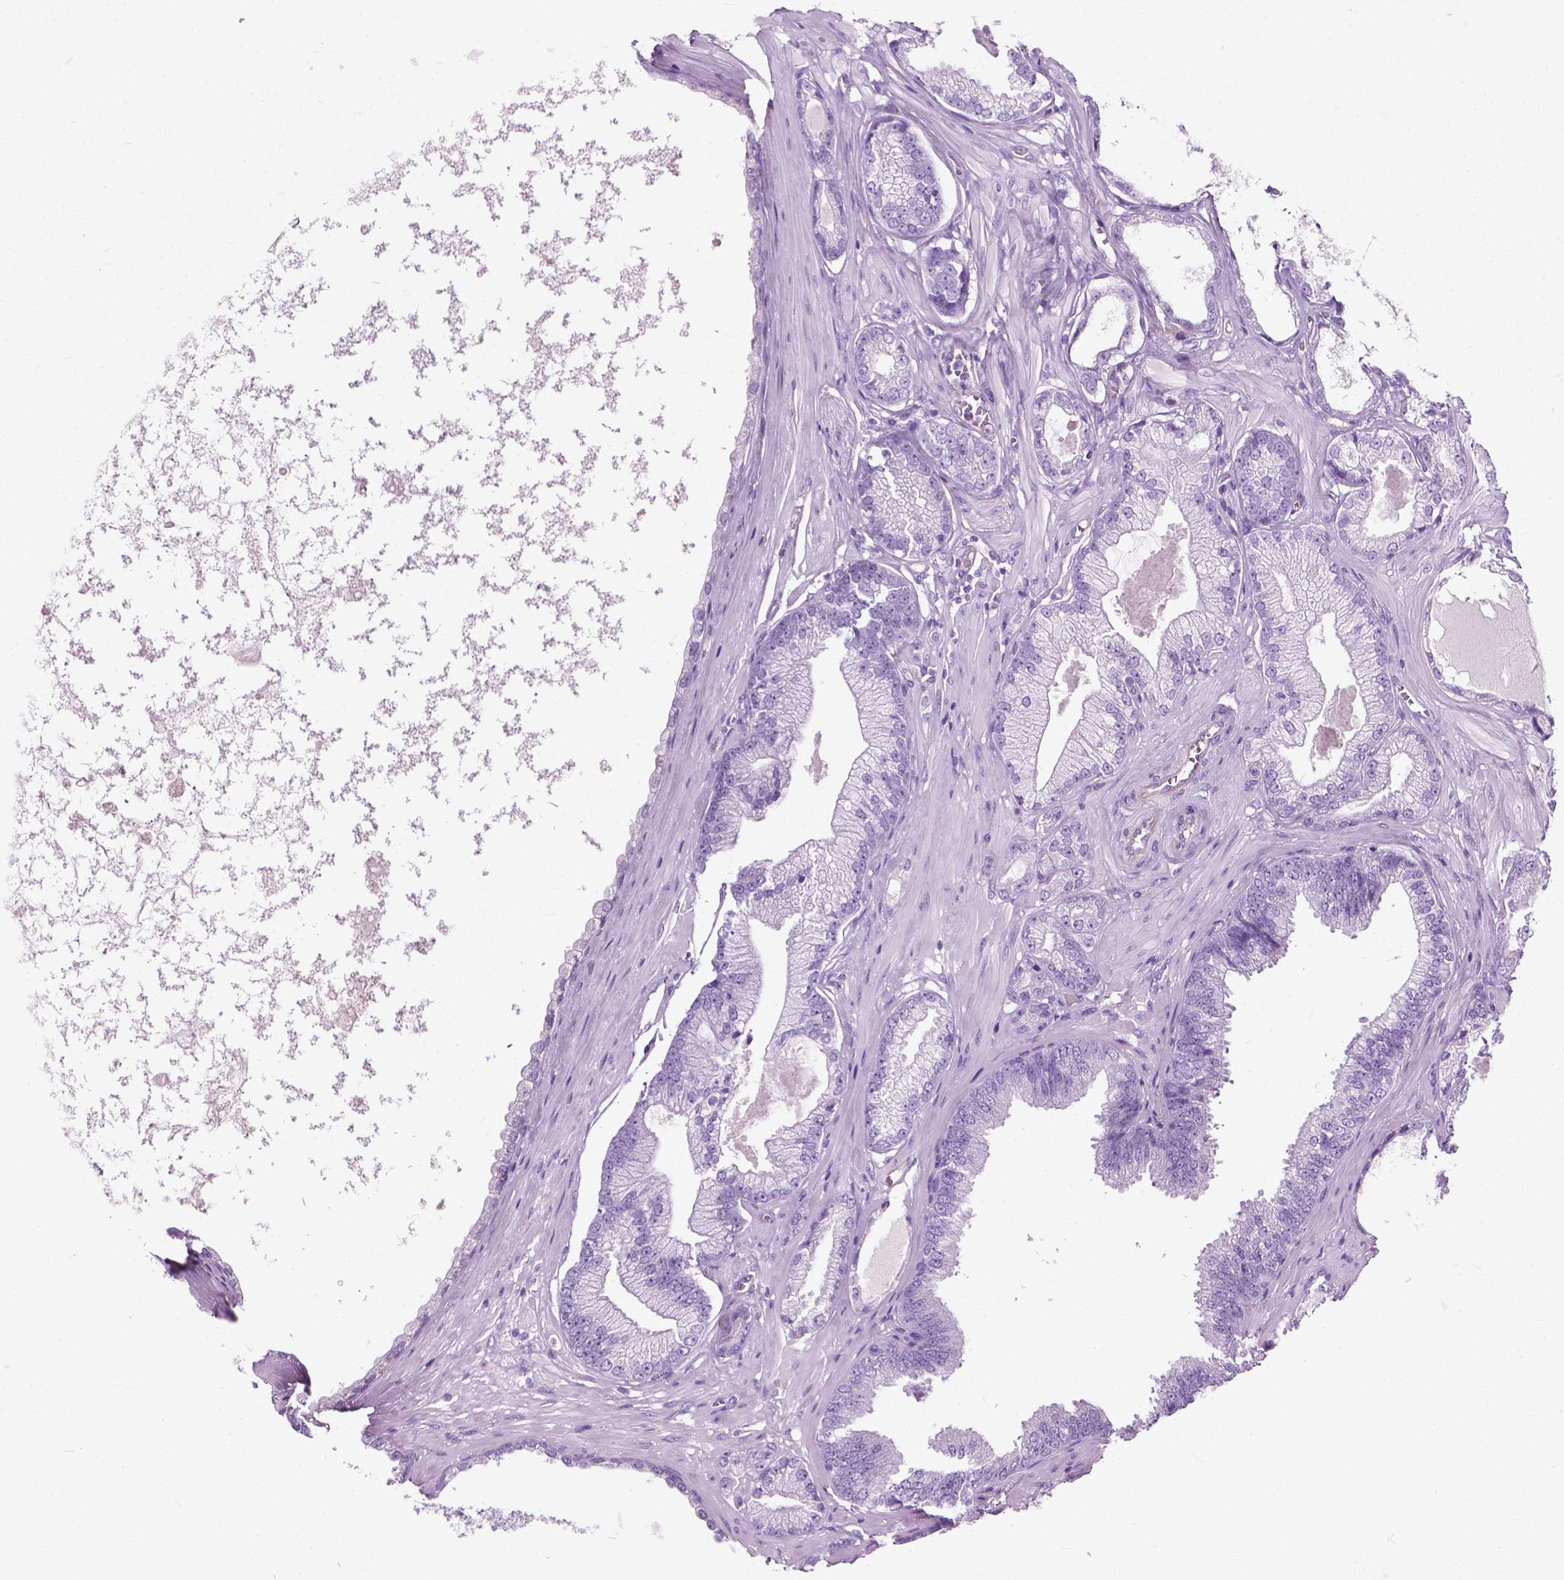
{"staining": {"intensity": "negative", "quantity": "none", "location": "none"}, "tissue": "prostate cancer", "cell_type": "Tumor cells", "image_type": "cancer", "snomed": [{"axis": "morphology", "description": "Adenocarcinoma, Low grade"}, {"axis": "topography", "description": "Prostate"}], "caption": "Tumor cells show no significant protein positivity in prostate cancer (low-grade adenocarcinoma).", "gene": "KRT73", "patient": {"sex": "male", "age": 64}}